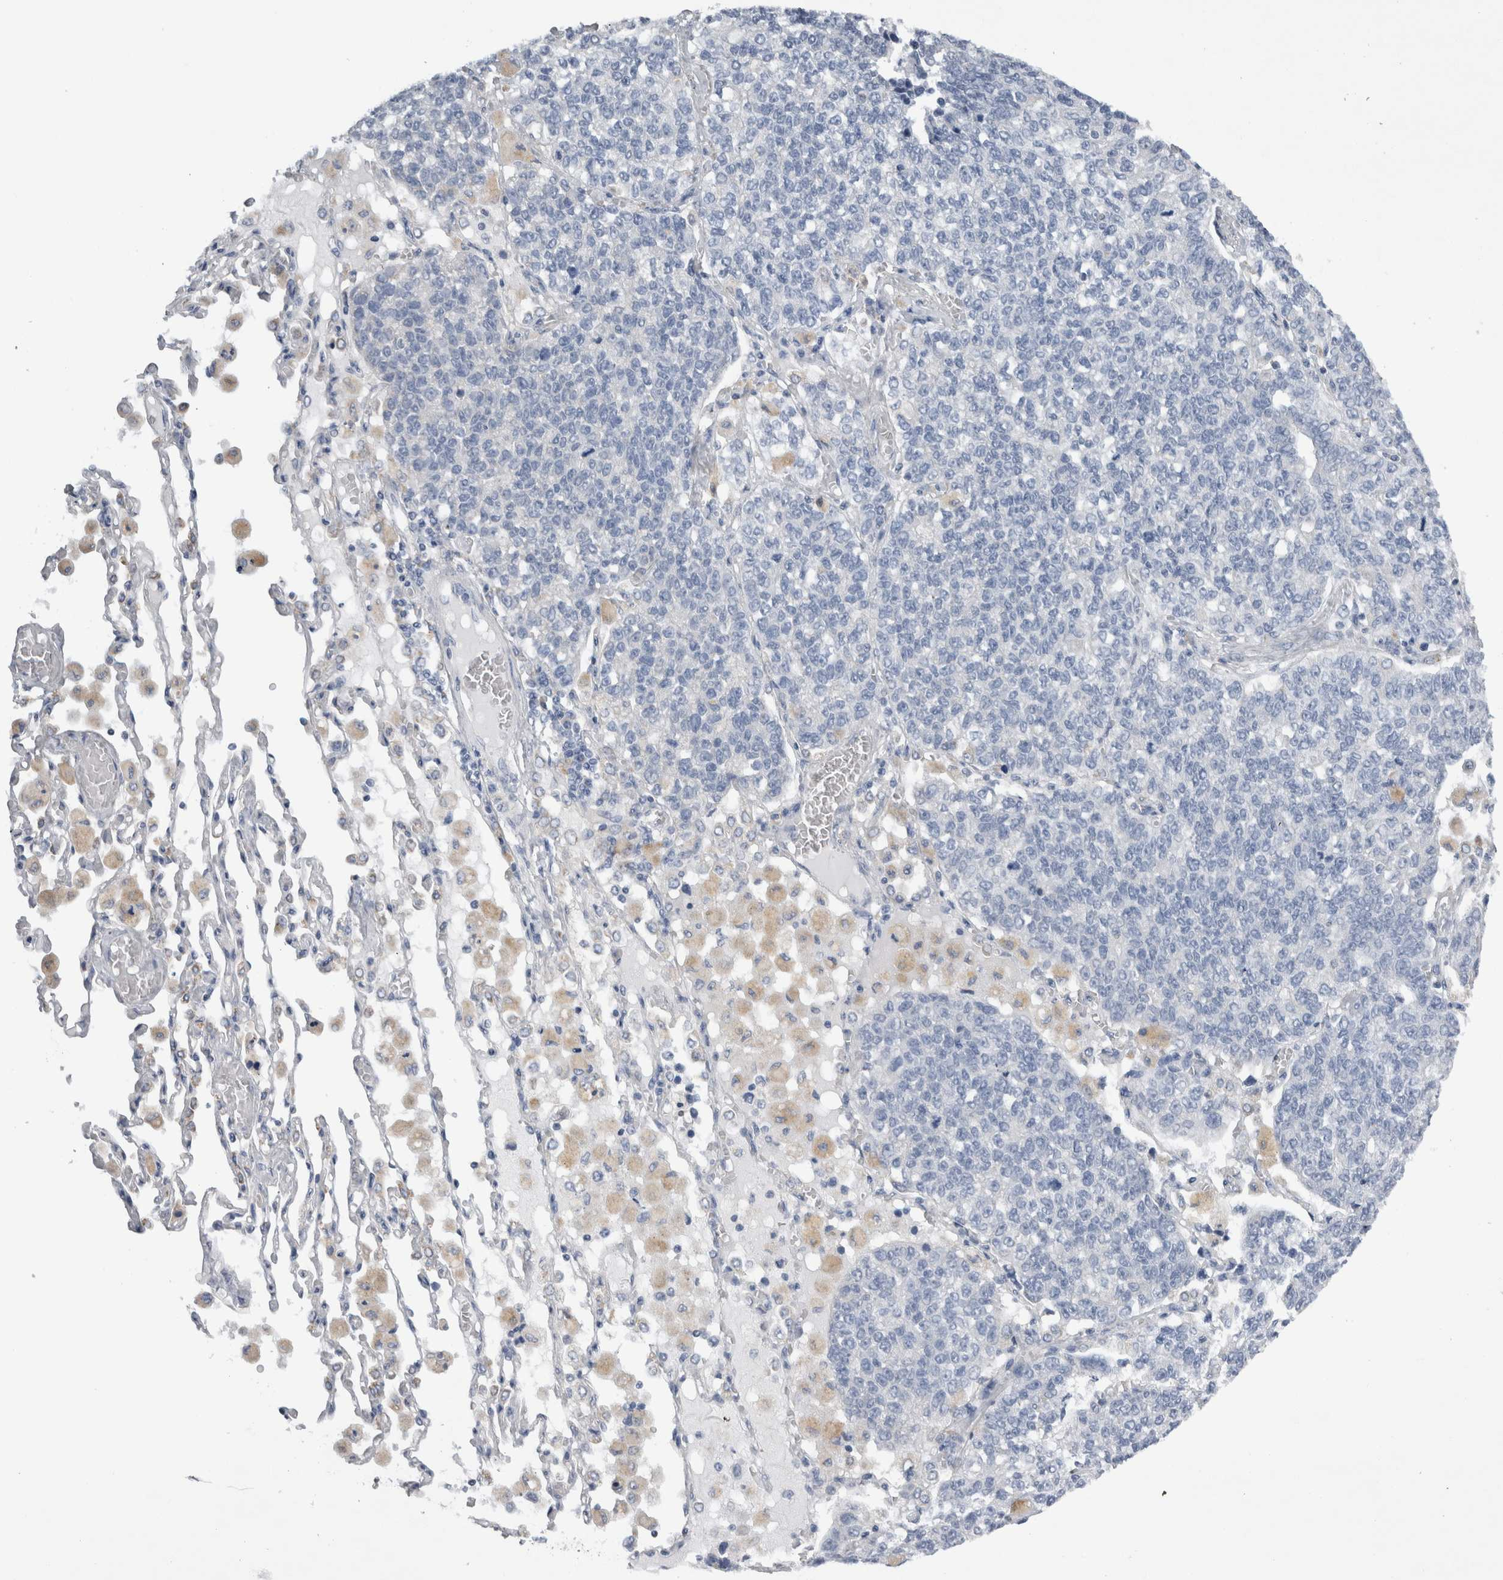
{"staining": {"intensity": "negative", "quantity": "none", "location": "none"}, "tissue": "lung cancer", "cell_type": "Tumor cells", "image_type": "cancer", "snomed": [{"axis": "morphology", "description": "Adenocarcinoma, NOS"}, {"axis": "topography", "description": "Lung"}], "caption": "Immunohistochemical staining of lung cancer (adenocarcinoma) reveals no significant staining in tumor cells. Brightfield microscopy of immunohistochemistry stained with DAB (brown) and hematoxylin (blue), captured at high magnification.", "gene": "DHRS4", "patient": {"sex": "male", "age": 49}}